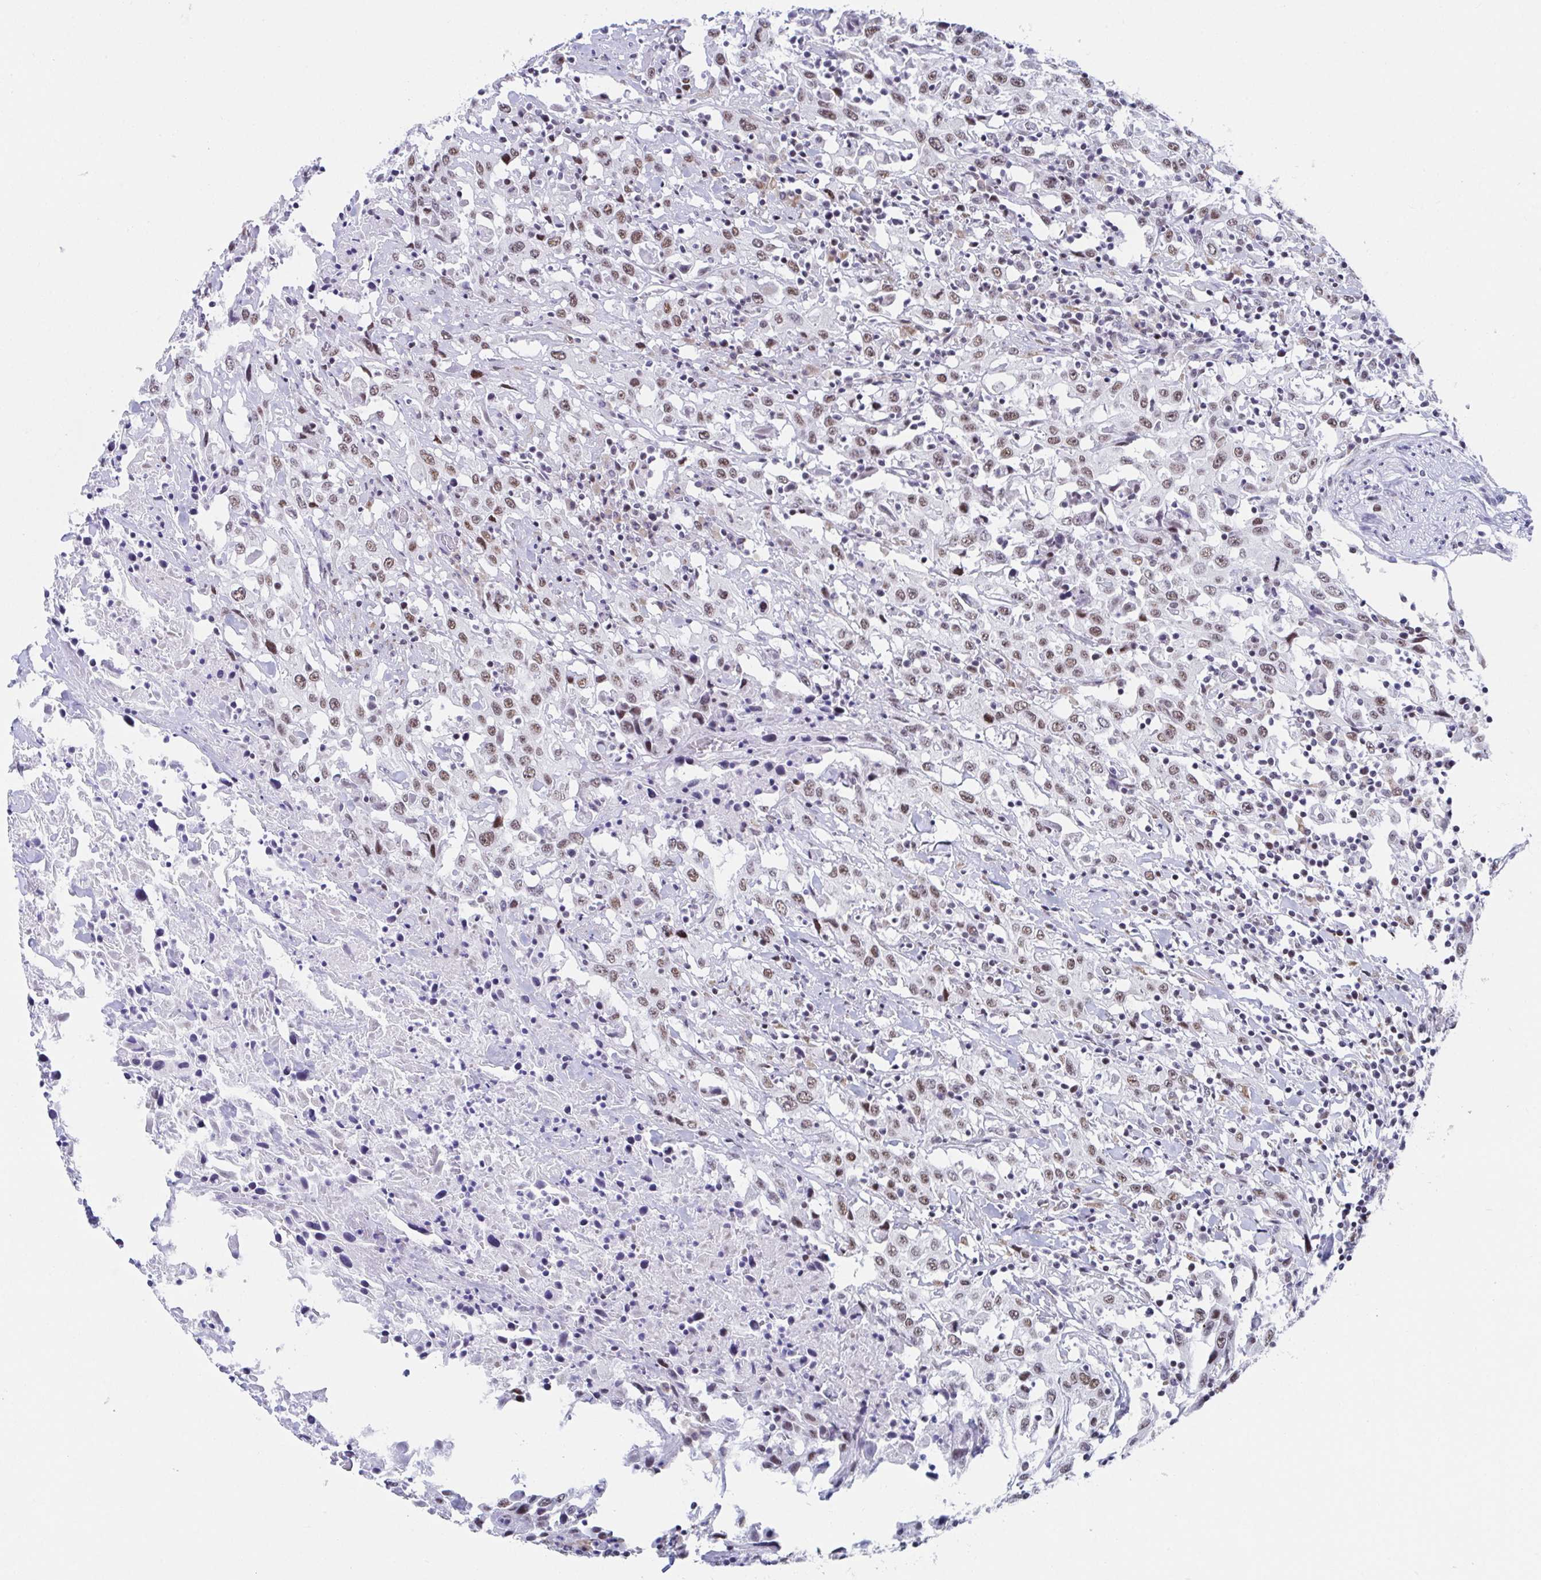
{"staining": {"intensity": "moderate", "quantity": ">75%", "location": "nuclear"}, "tissue": "urothelial cancer", "cell_type": "Tumor cells", "image_type": "cancer", "snomed": [{"axis": "morphology", "description": "Urothelial carcinoma, High grade"}, {"axis": "topography", "description": "Urinary bladder"}], "caption": "Protein positivity by immunohistochemistry (IHC) exhibits moderate nuclear positivity in approximately >75% of tumor cells in urothelial cancer. (DAB (3,3'-diaminobenzidine) = brown stain, brightfield microscopy at high magnification).", "gene": "WDR72", "patient": {"sex": "male", "age": 61}}